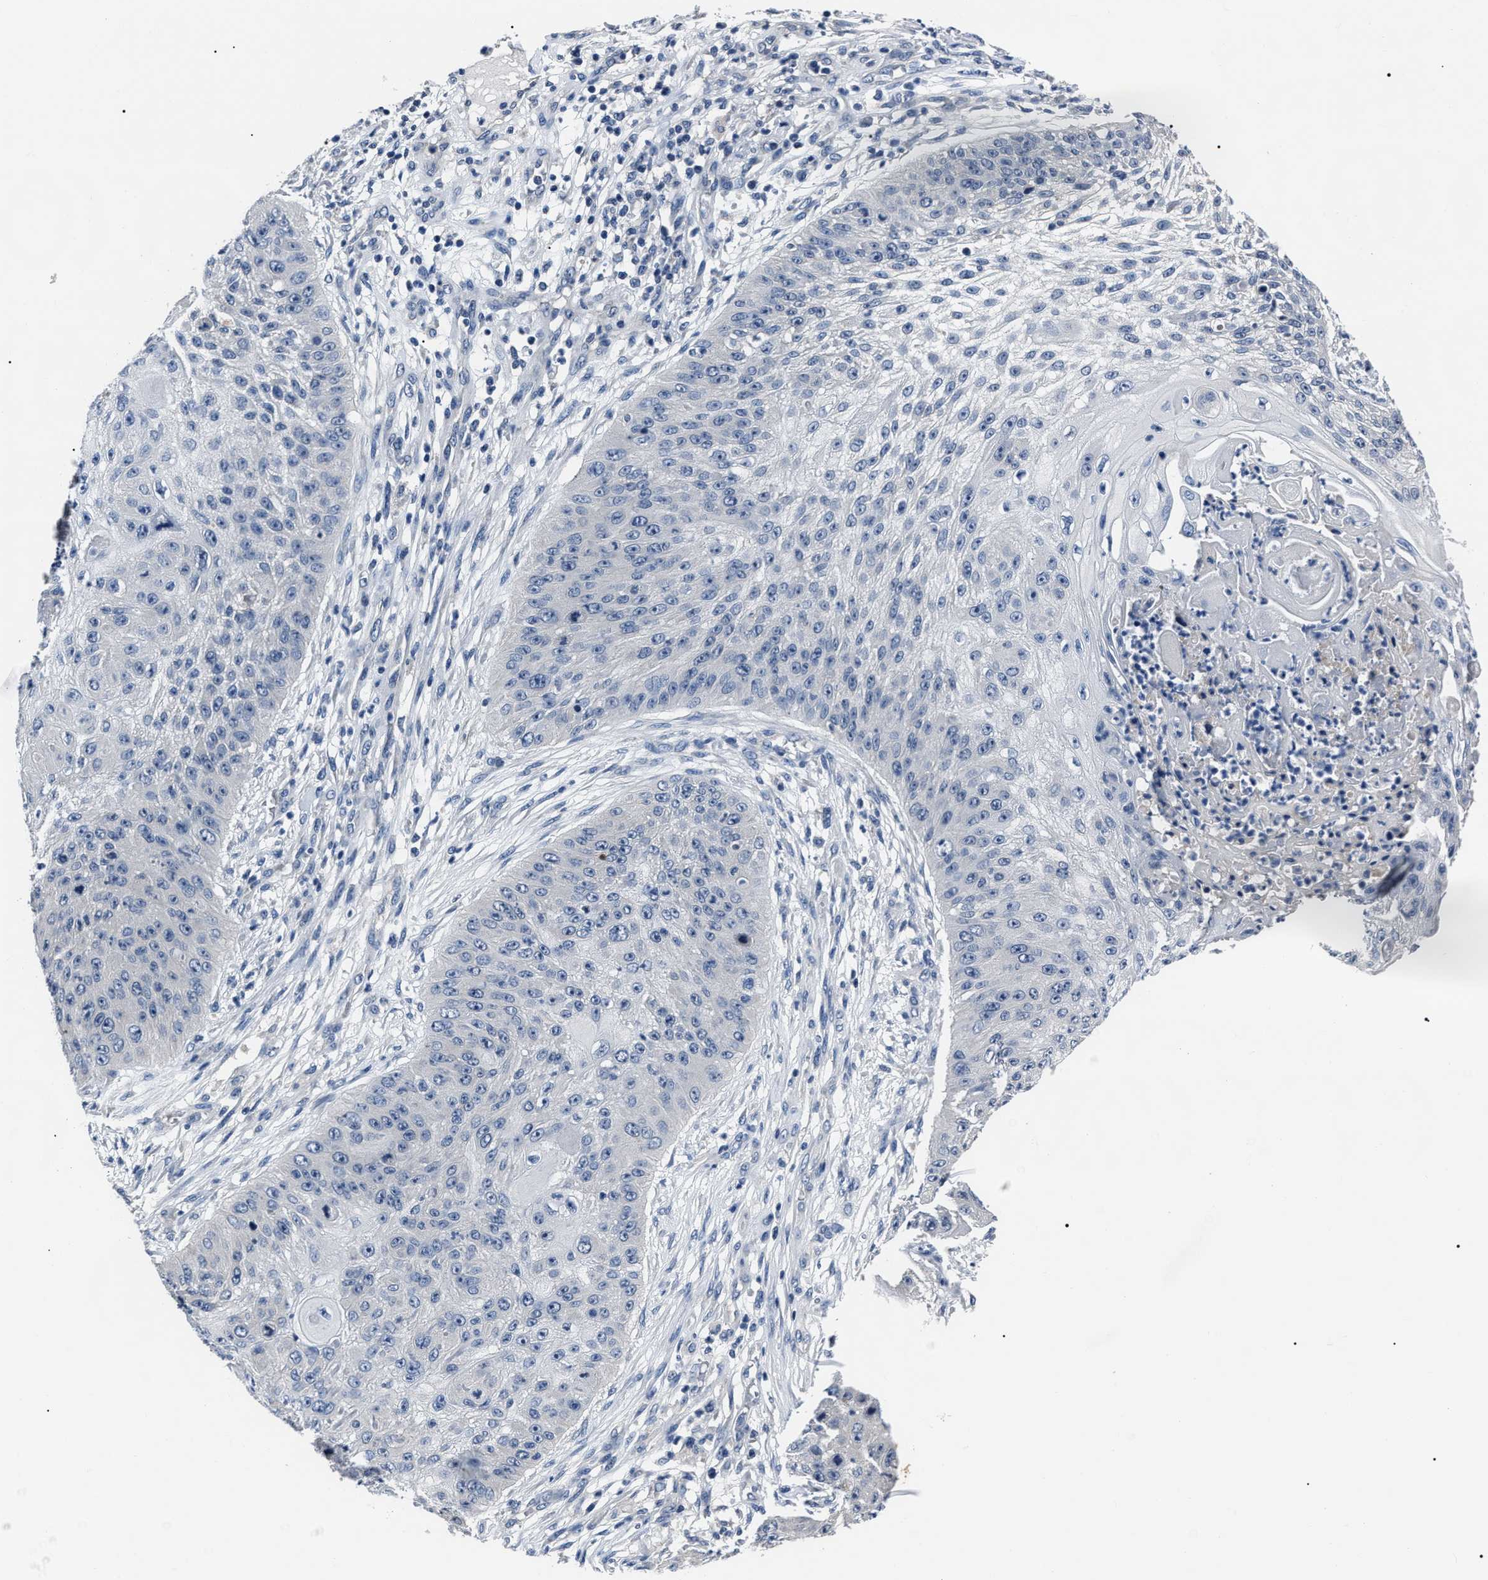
{"staining": {"intensity": "negative", "quantity": "none", "location": "none"}, "tissue": "skin cancer", "cell_type": "Tumor cells", "image_type": "cancer", "snomed": [{"axis": "morphology", "description": "Squamous cell carcinoma, NOS"}, {"axis": "topography", "description": "Skin"}], "caption": "The image reveals no staining of tumor cells in squamous cell carcinoma (skin).", "gene": "LRWD1", "patient": {"sex": "female", "age": 80}}